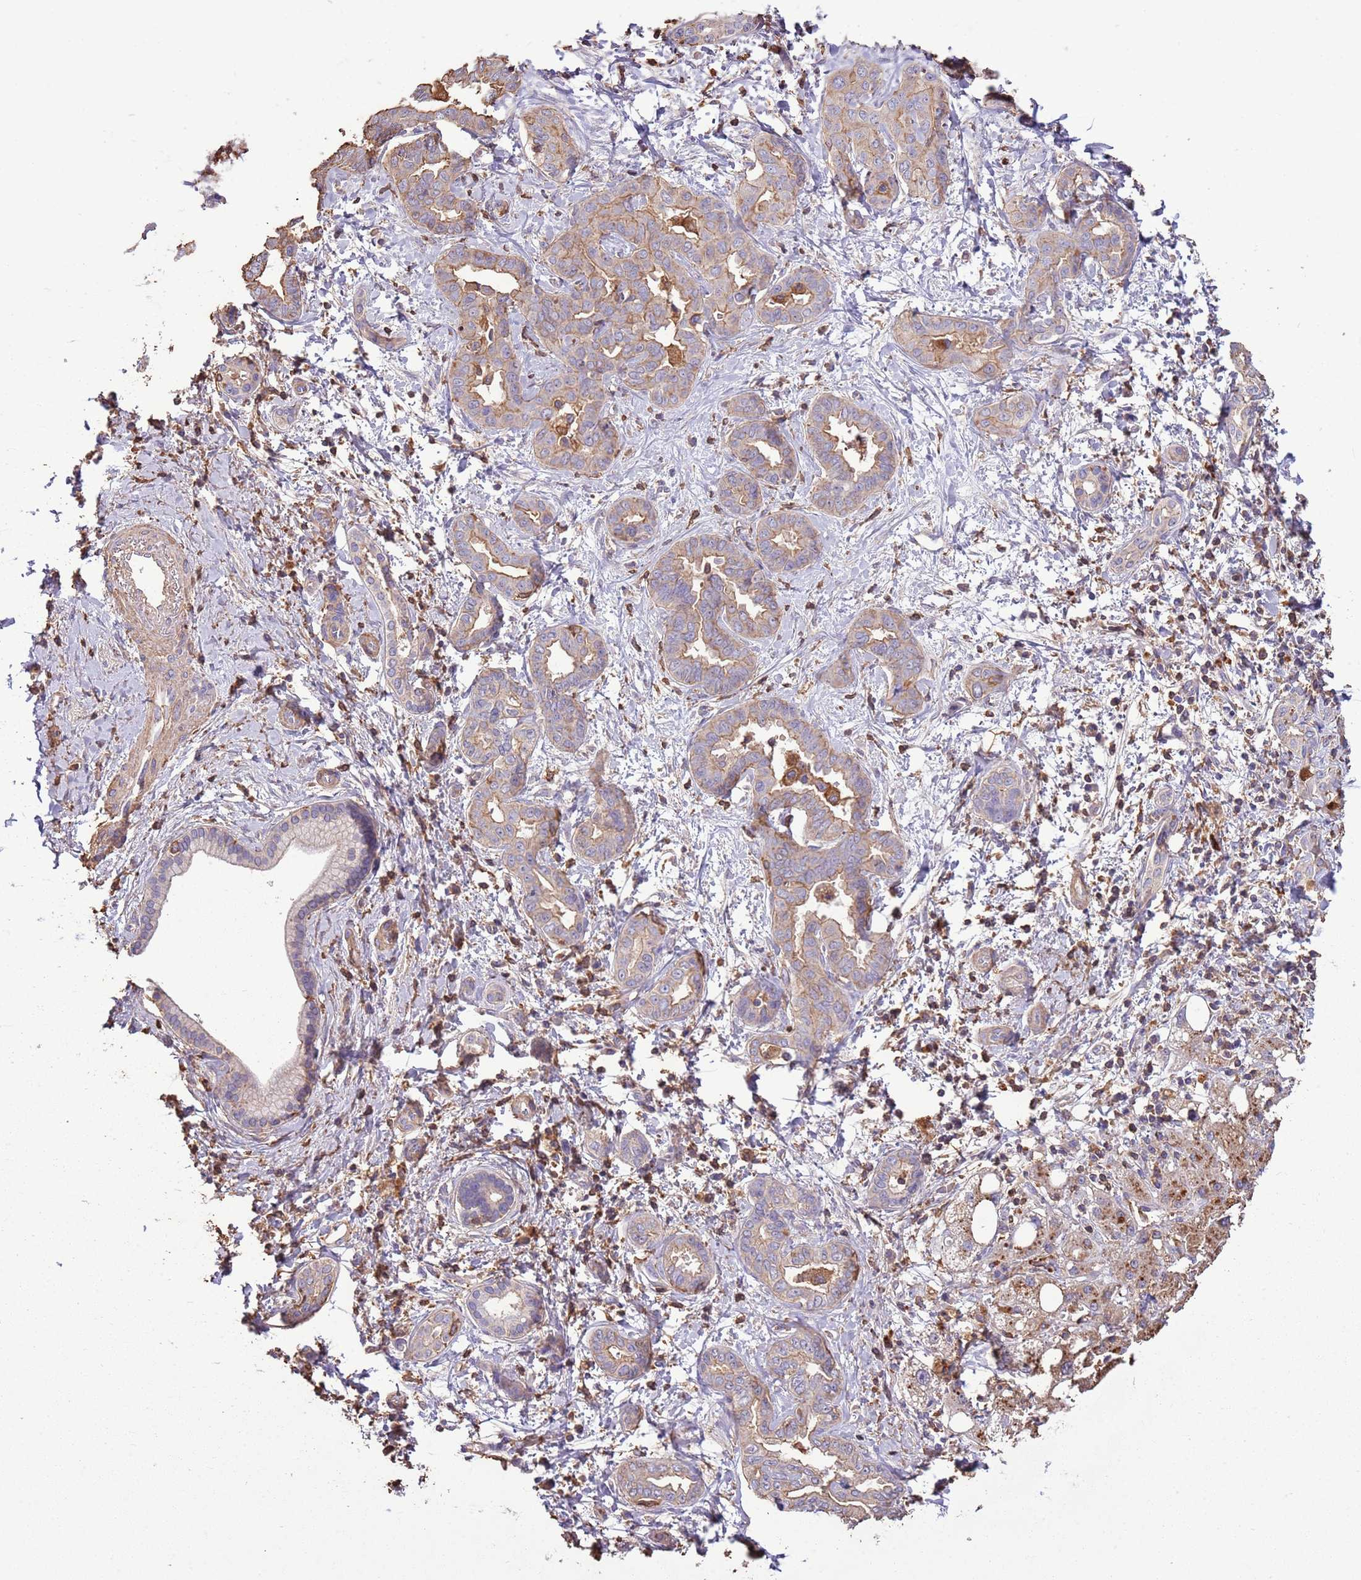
{"staining": {"intensity": "moderate", "quantity": "<25%", "location": "cytoplasmic/membranous"}, "tissue": "liver cancer", "cell_type": "Tumor cells", "image_type": "cancer", "snomed": [{"axis": "morphology", "description": "Cholangiocarcinoma"}, {"axis": "topography", "description": "Liver"}], "caption": "This histopathology image shows immunohistochemistry (IHC) staining of liver cancer, with low moderate cytoplasmic/membranous positivity in approximately <25% of tumor cells.", "gene": "ARL10", "patient": {"sex": "female", "age": 77}}